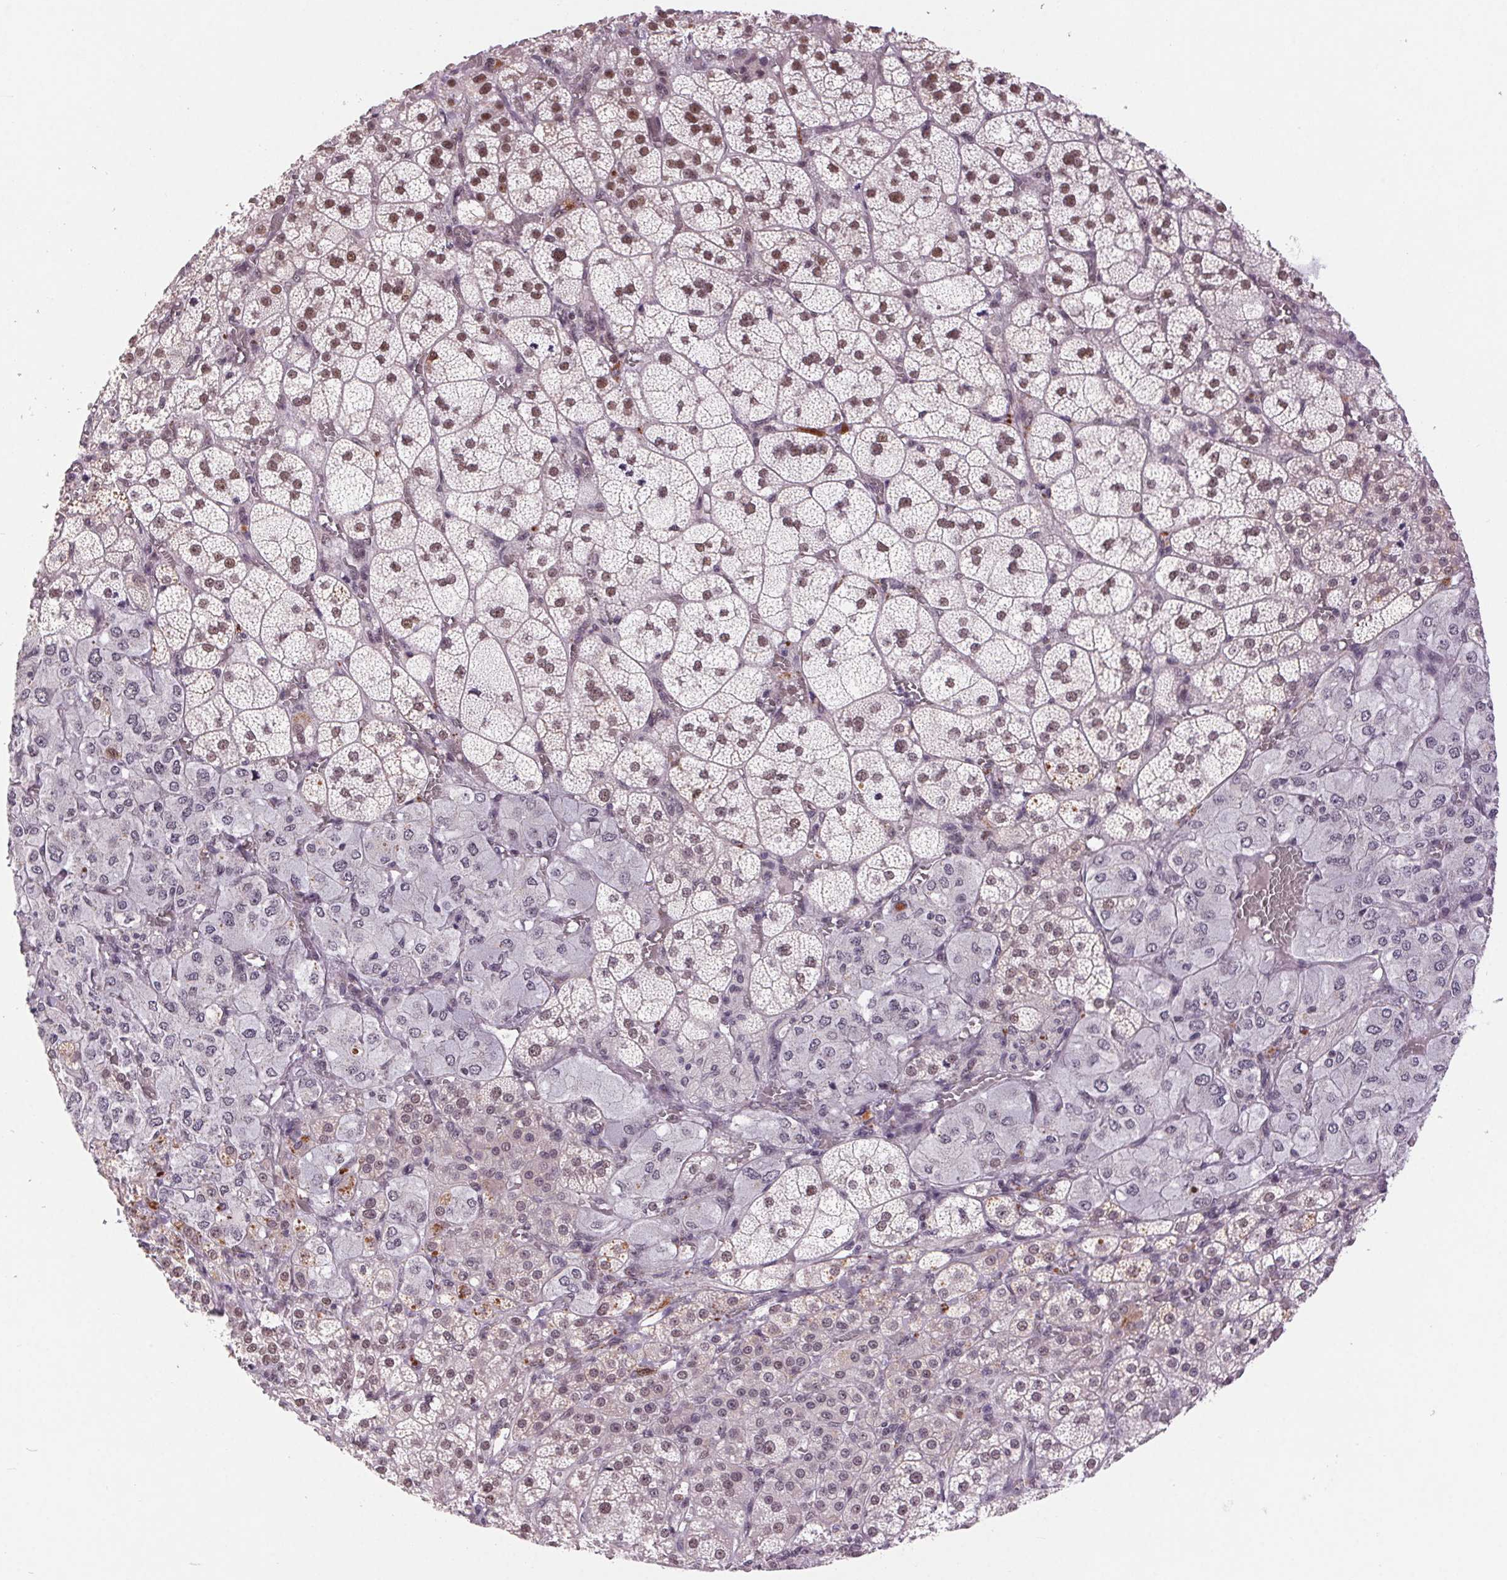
{"staining": {"intensity": "strong", "quantity": ">75%", "location": "cytoplasmic/membranous,nuclear"}, "tissue": "adrenal gland", "cell_type": "Glandular cells", "image_type": "normal", "snomed": [{"axis": "morphology", "description": "Normal tissue, NOS"}, {"axis": "topography", "description": "Adrenal gland"}], "caption": "Strong cytoplasmic/membranous,nuclear protein staining is identified in about >75% of glandular cells in adrenal gland. Nuclei are stained in blue.", "gene": "CD2BP2", "patient": {"sex": "female", "age": 60}}